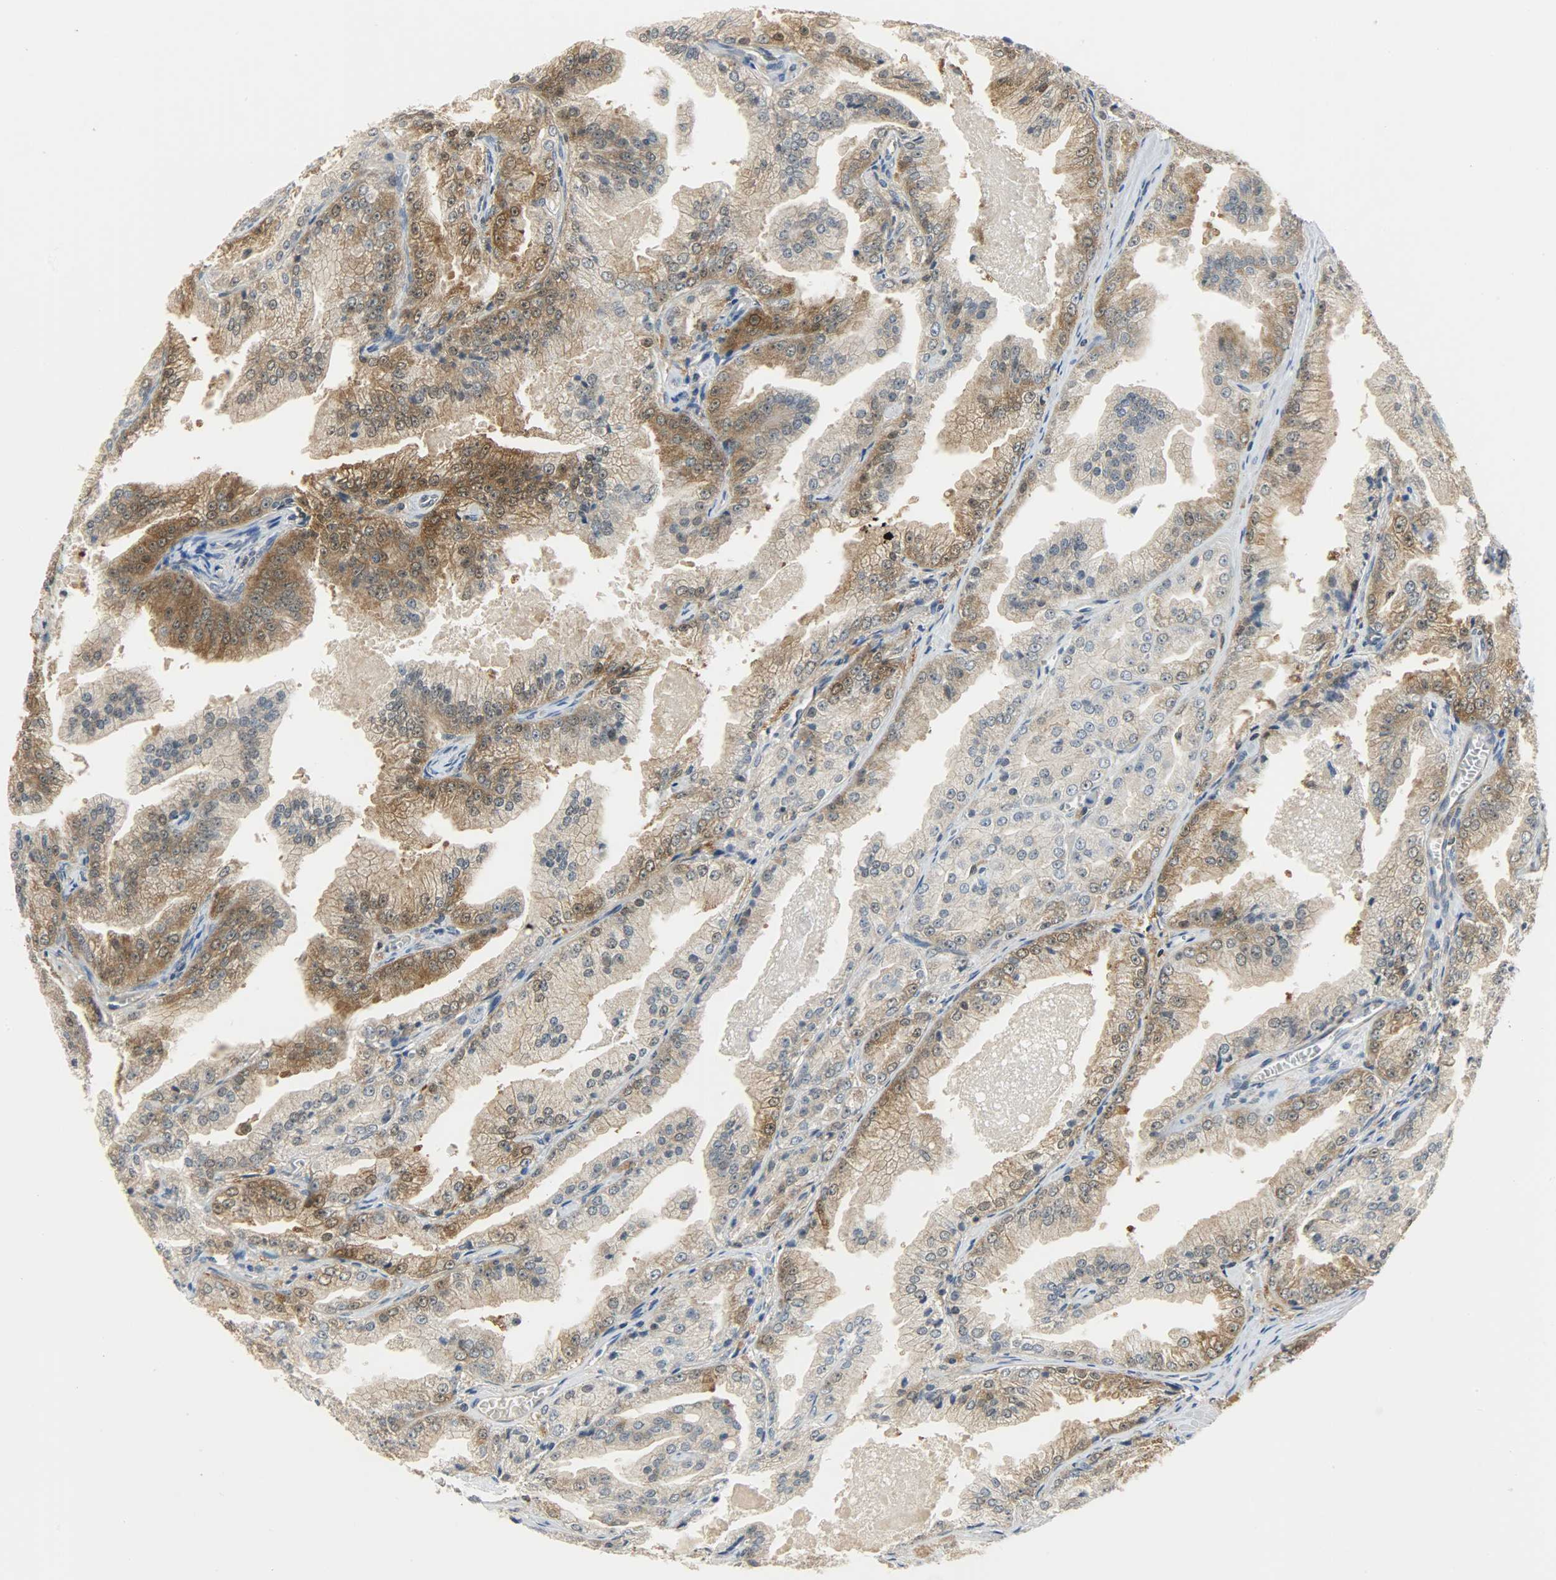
{"staining": {"intensity": "strong", "quantity": ">75%", "location": "cytoplasmic/membranous,nuclear"}, "tissue": "prostate cancer", "cell_type": "Tumor cells", "image_type": "cancer", "snomed": [{"axis": "morphology", "description": "Adenocarcinoma, High grade"}, {"axis": "topography", "description": "Prostate"}], "caption": "Tumor cells reveal strong cytoplasmic/membranous and nuclear staining in about >75% of cells in prostate cancer. (DAB IHC, brown staining for protein, blue staining for nuclei).", "gene": "EIF4EBP1", "patient": {"sex": "male", "age": 61}}